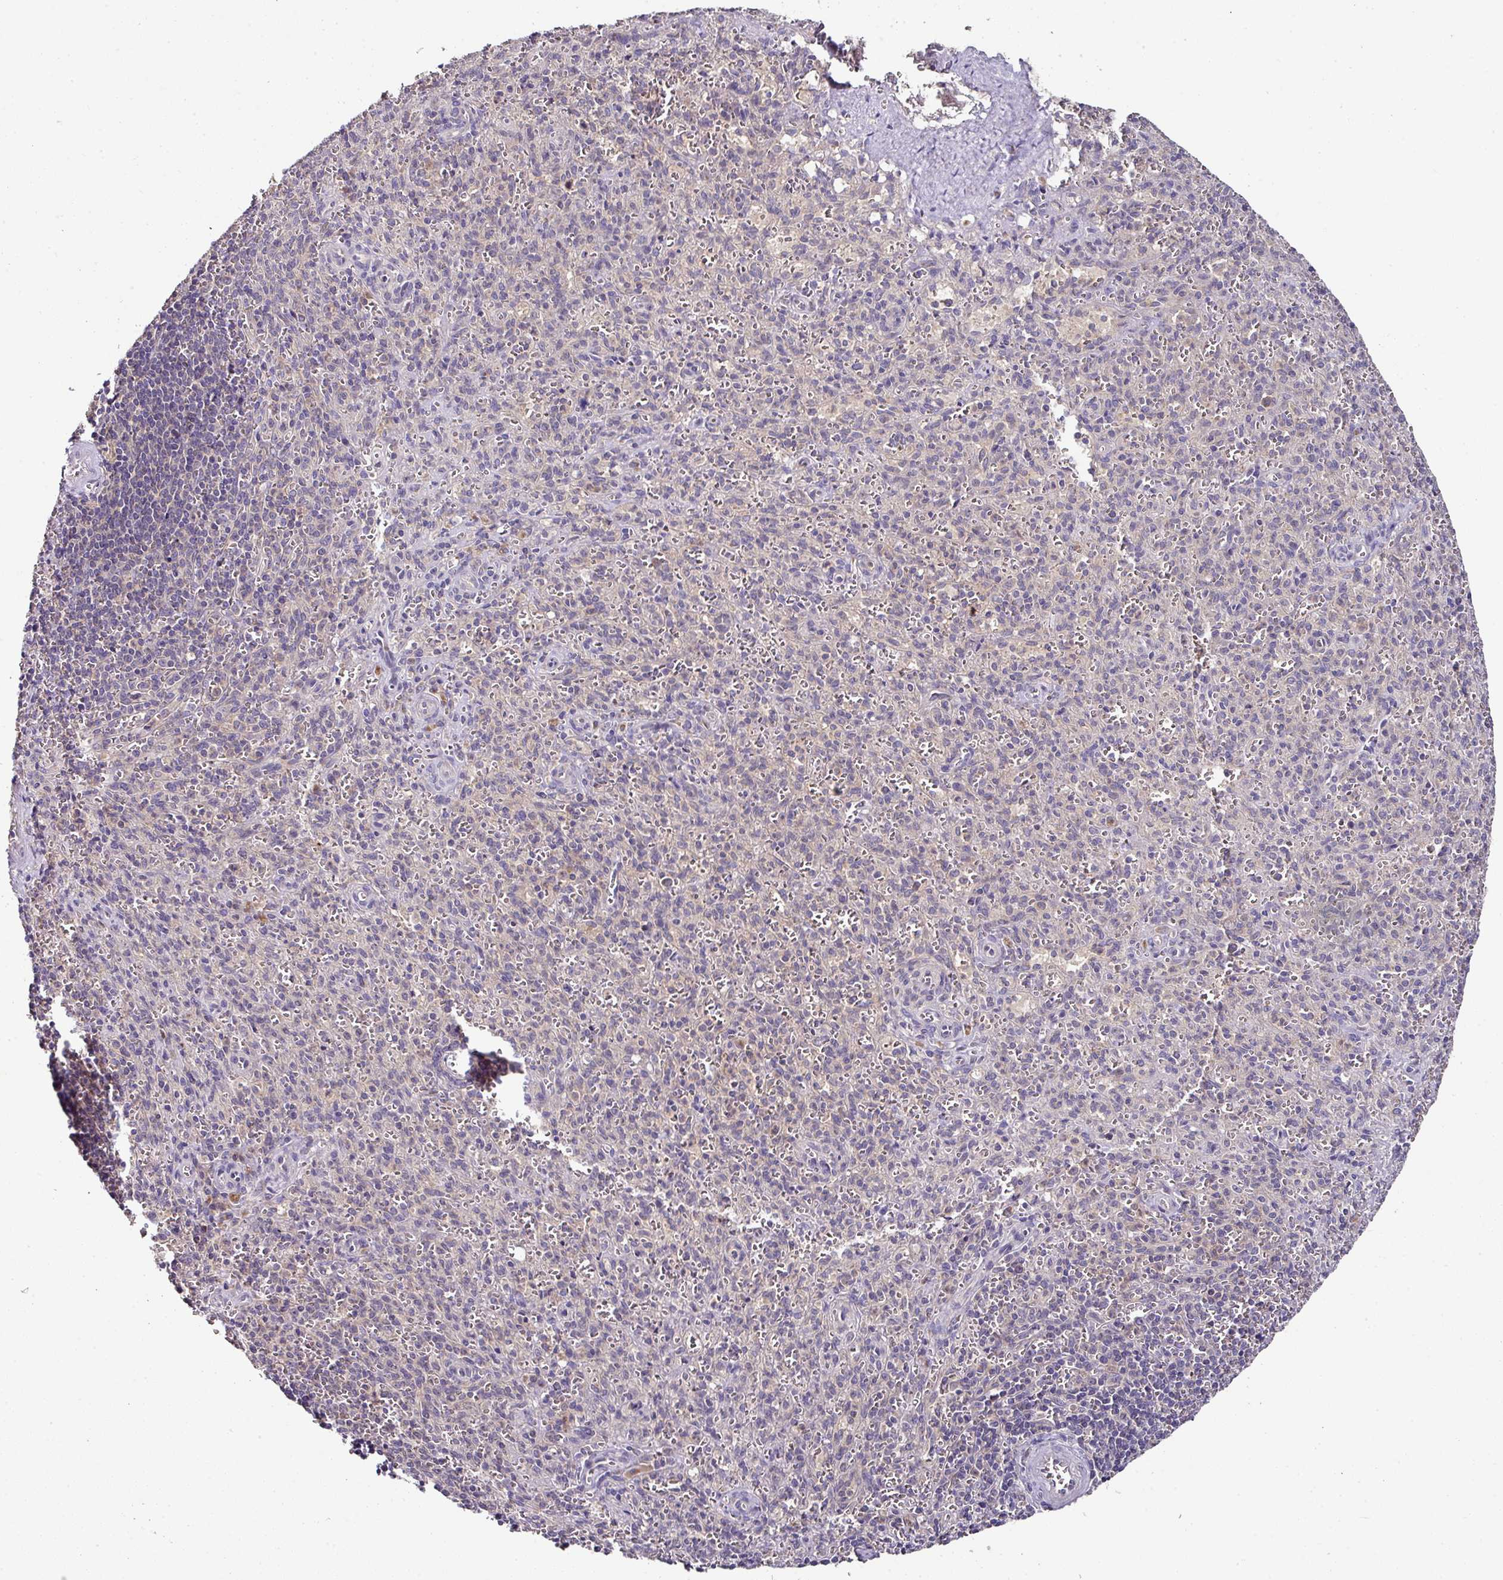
{"staining": {"intensity": "negative", "quantity": "none", "location": "none"}, "tissue": "spleen", "cell_type": "Cells in red pulp", "image_type": "normal", "snomed": [{"axis": "morphology", "description": "Normal tissue, NOS"}, {"axis": "topography", "description": "Spleen"}], "caption": "High power microscopy micrograph of an immunohistochemistry (IHC) micrograph of unremarkable spleen, revealing no significant positivity in cells in red pulp.", "gene": "SKIC2", "patient": {"sex": "female", "age": 26}}